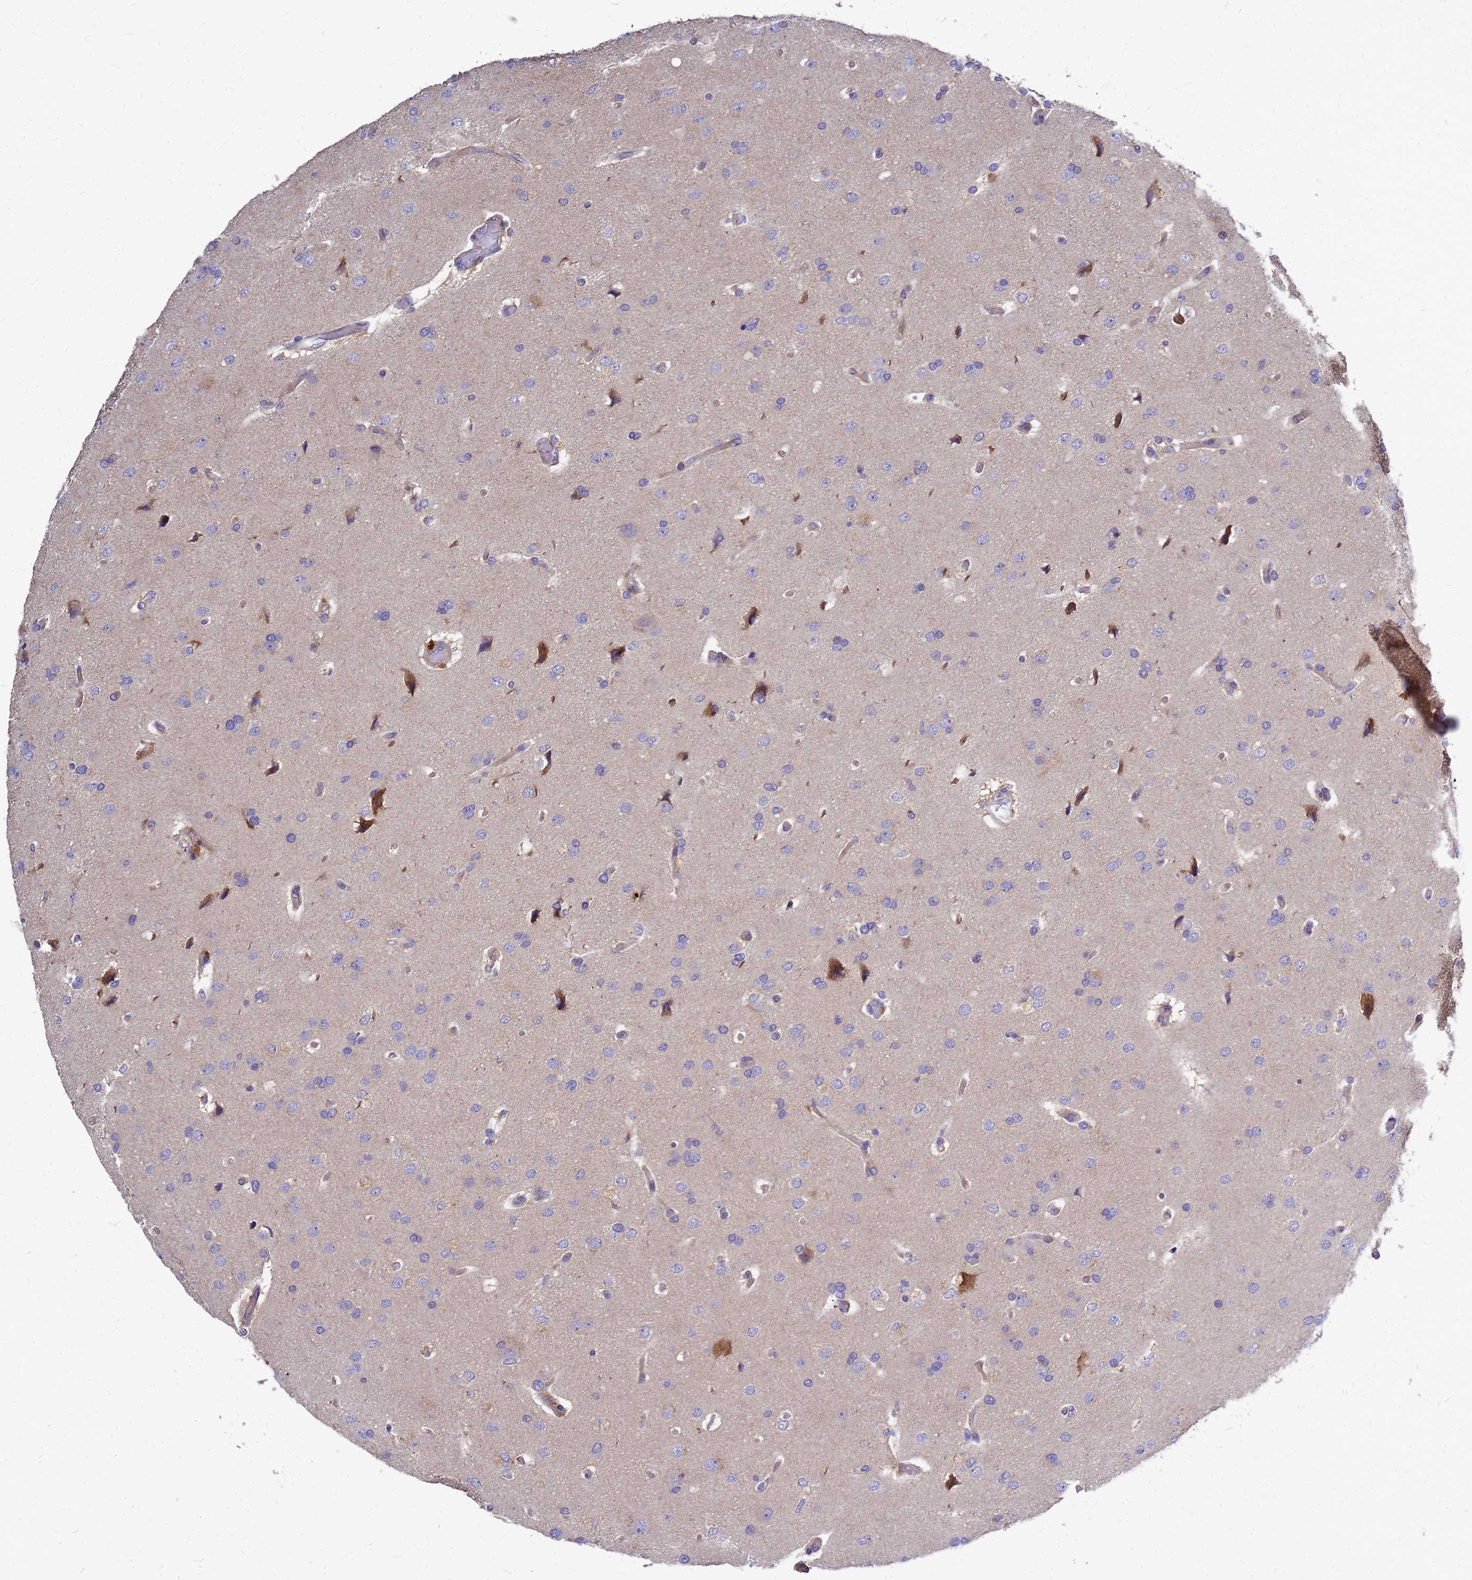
{"staining": {"intensity": "negative", "quantity": "none", "location": "none"}, "tissue": "glioma", "cell_type": "Tumor cells", "image_type": "cancer", "snomed": [{"axis": "morphology", "description": "Glioma, malignant, High grade"}, {"axis": "topography", "description": "Brain"}], "caption": "Glioma stained for a protein using immunohistochemistry (IHC) shows no expression tumor cells.", "gene": "FBXW5", "patient": {"sex": "male", "age": 77}}